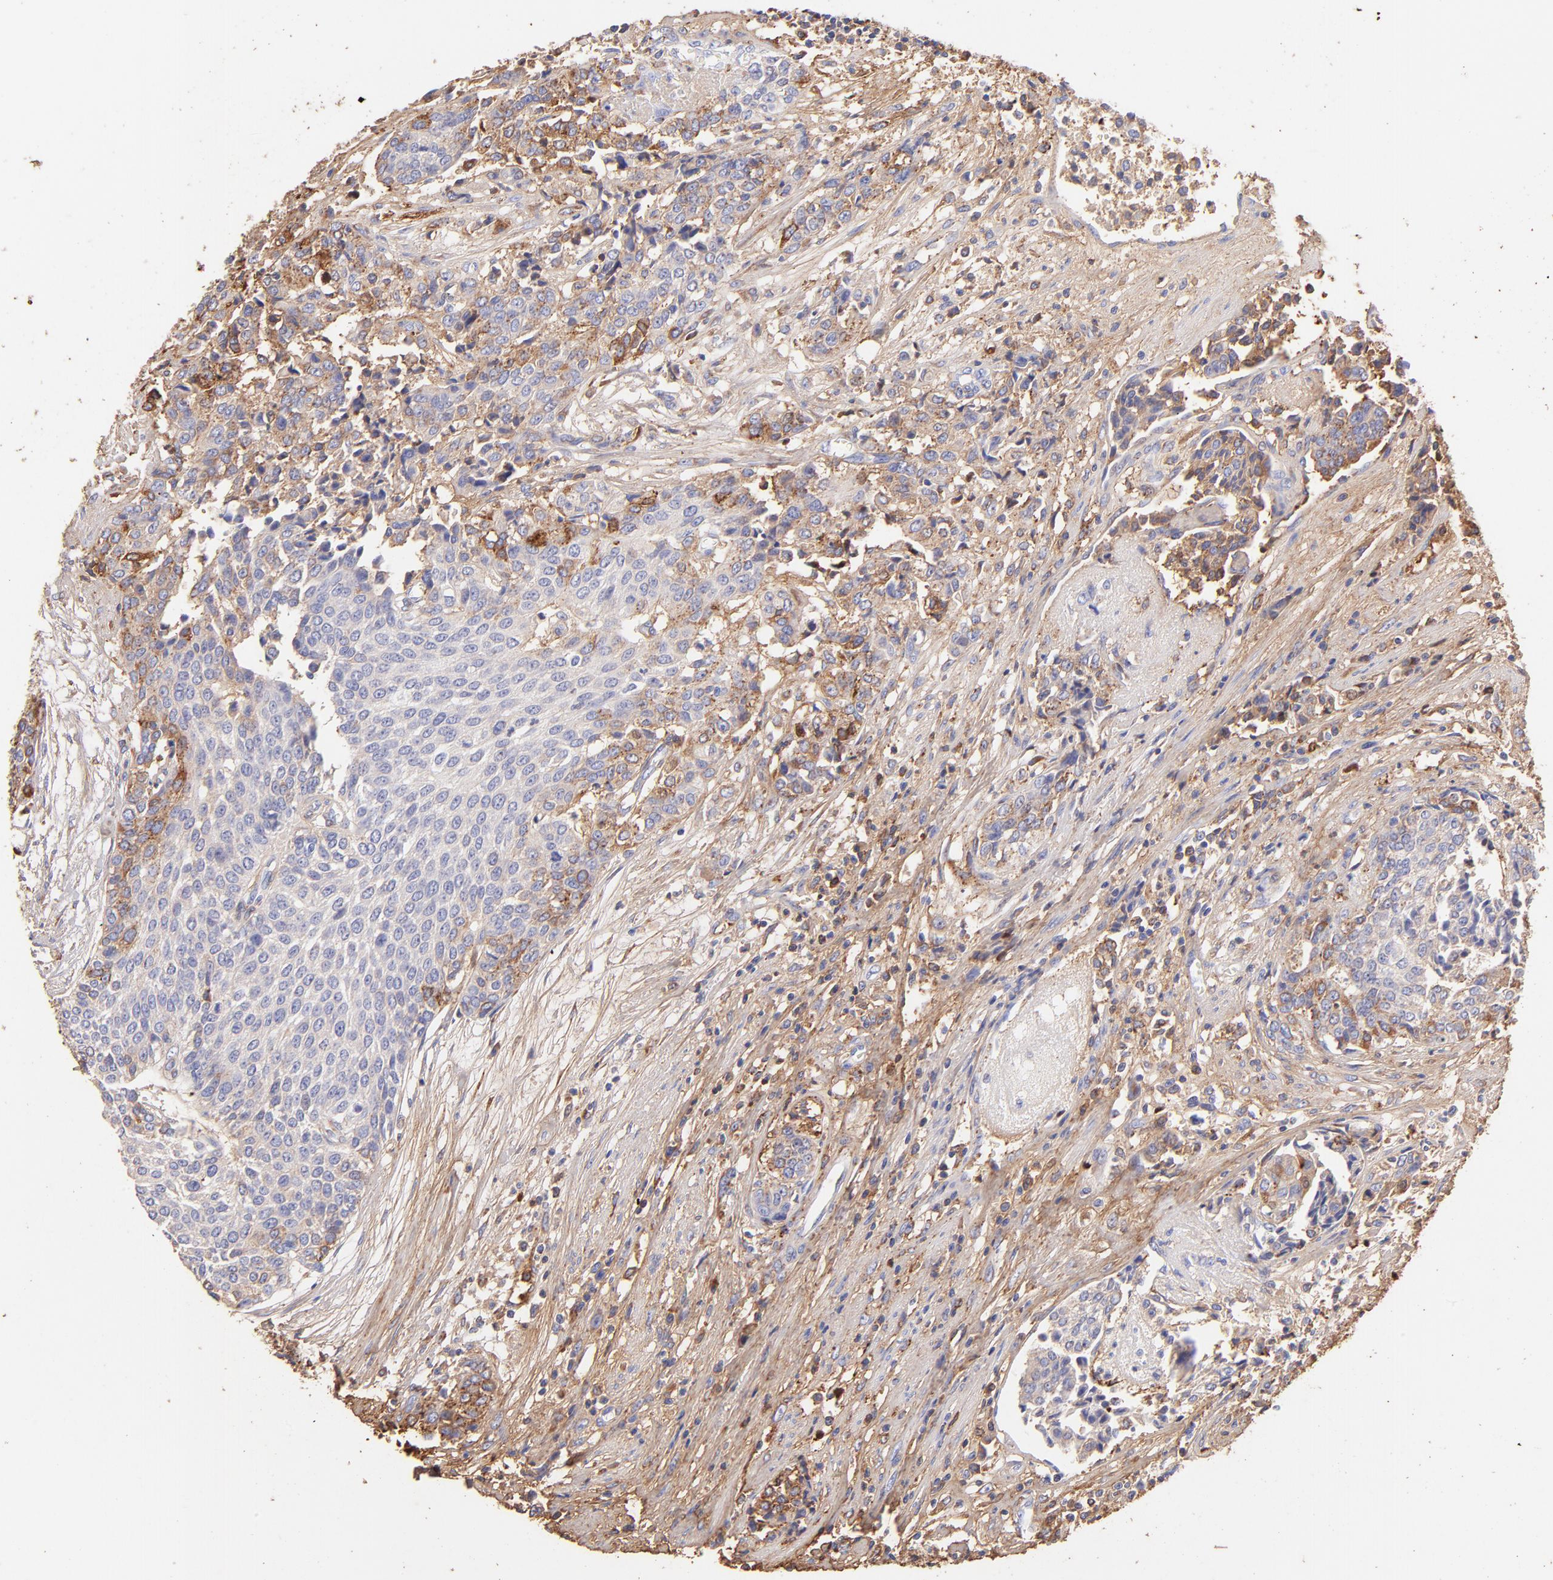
{"staining": {"intensity": "strong", "quantity": "25%-75%", "location": "cytoplasmic/membranous"}, "tissue": "urothelial cancer", "cell_type": "Tumor cells", "image_type": "cancer", "snomed": [{"axis": "morphology", "description": "Urothelial carcinoma, Low grade"}, {"axis": "topography", "description": "Urinary bladder"}], "caption": "Protein expression analysis of human low-grade urothelial carcinoma reveals strong cytoplasmic/membranous expression in about 25%-75% of tumor cells.", "gene": "BGN", "patient": {"sex": "female", "age": 73}}